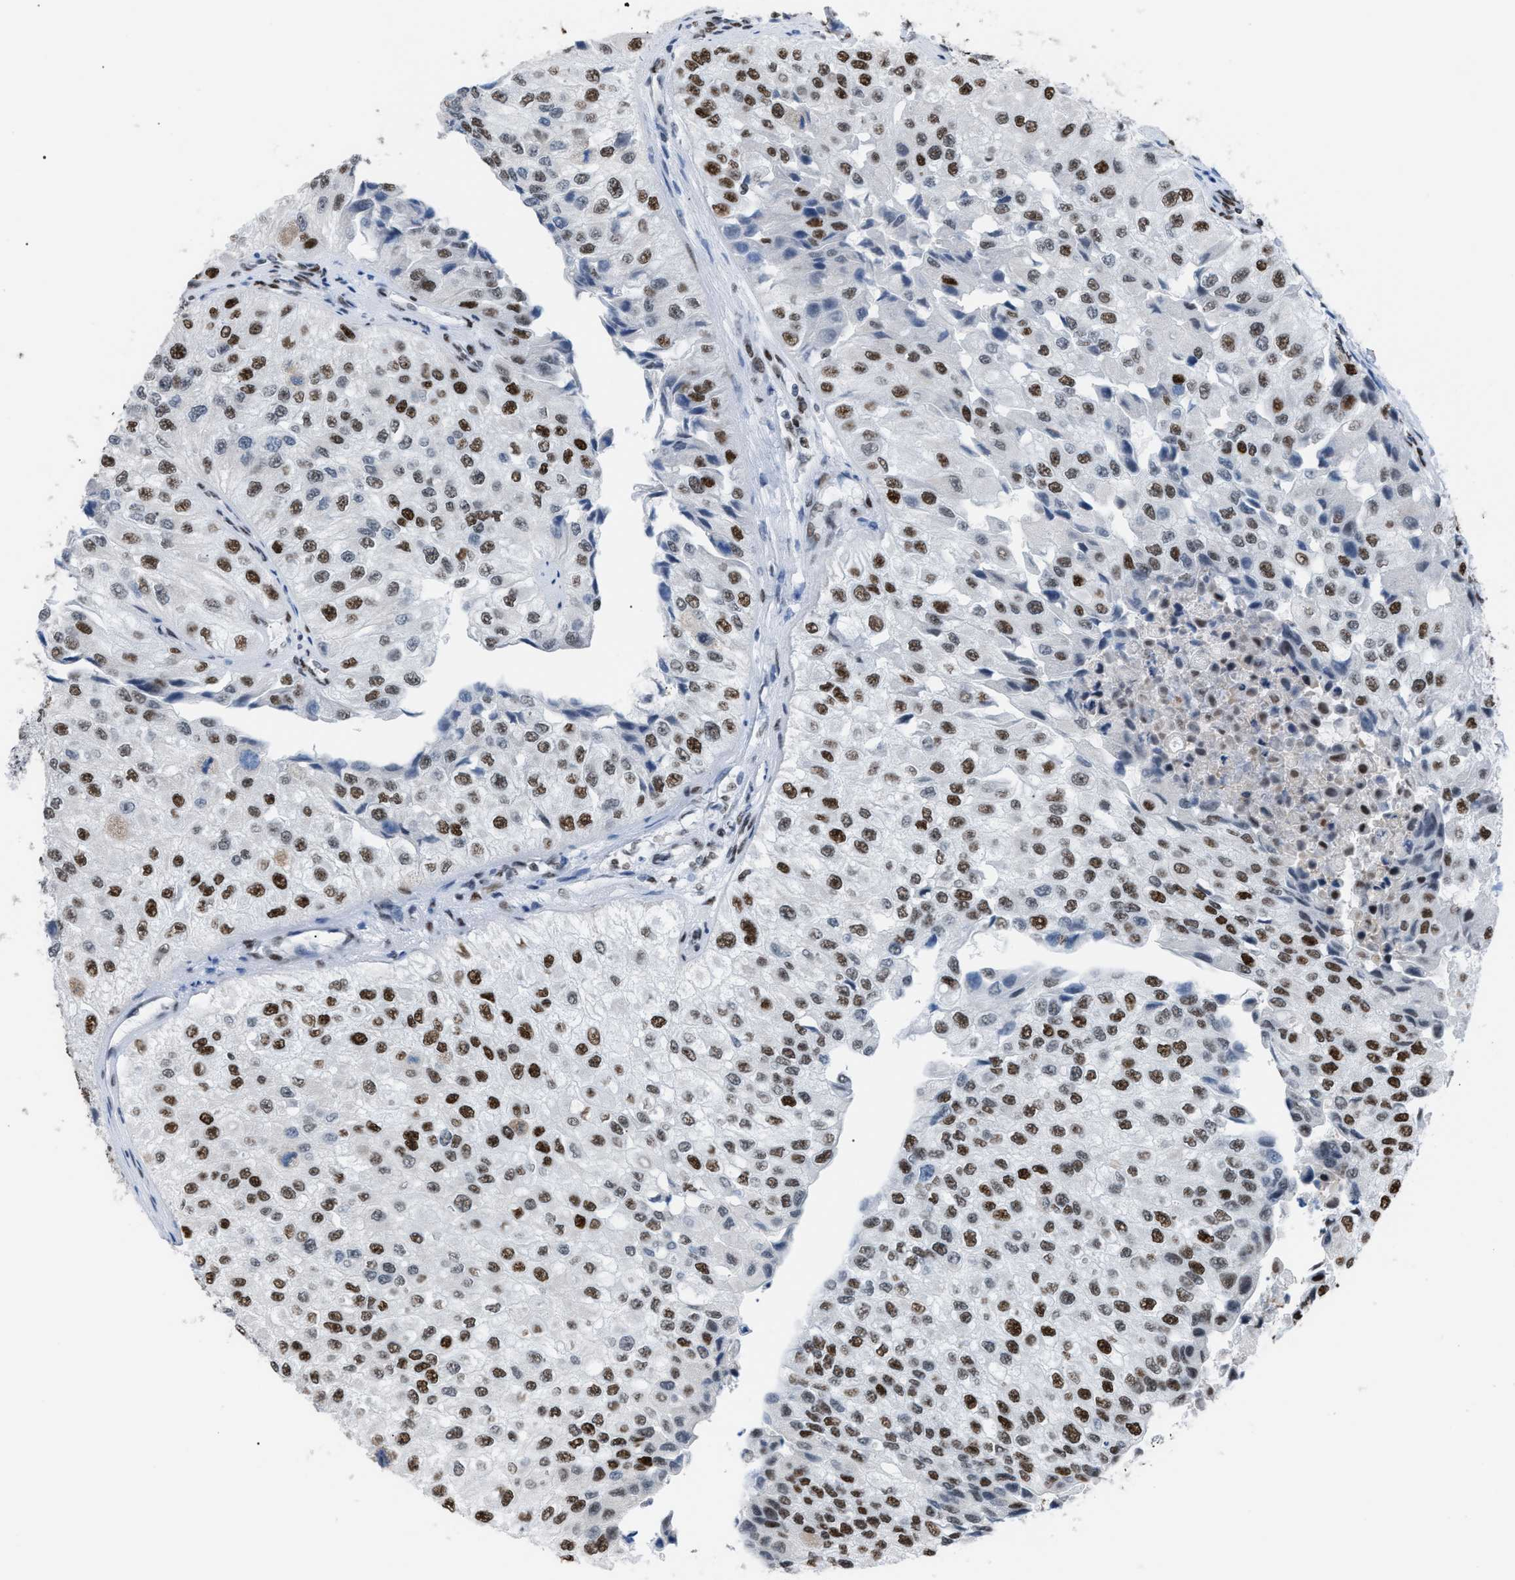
{"staining": {"intensity": "strong", "quantity": ">75%", "location": "nuclear"}, "tissue": "urothelial cancer", "cell_type": "Tumor cells", "image_type": "cancer", "snomed": [{"axis": "morphology", "description": "Urothelial carcinoma, High grade"}, {"axis": "topography", "description": "Kidney"}, {"axis": "topography", "description": "Urinary bladder"}], "caption": "Immunohistochemical staining of human urothelial cancer demonstrates high levels of strong nuclear positivity in approximately >75% of tumor cells.", "gene": "CCAR2", "patient": {"sex": "male", "age": 77}}